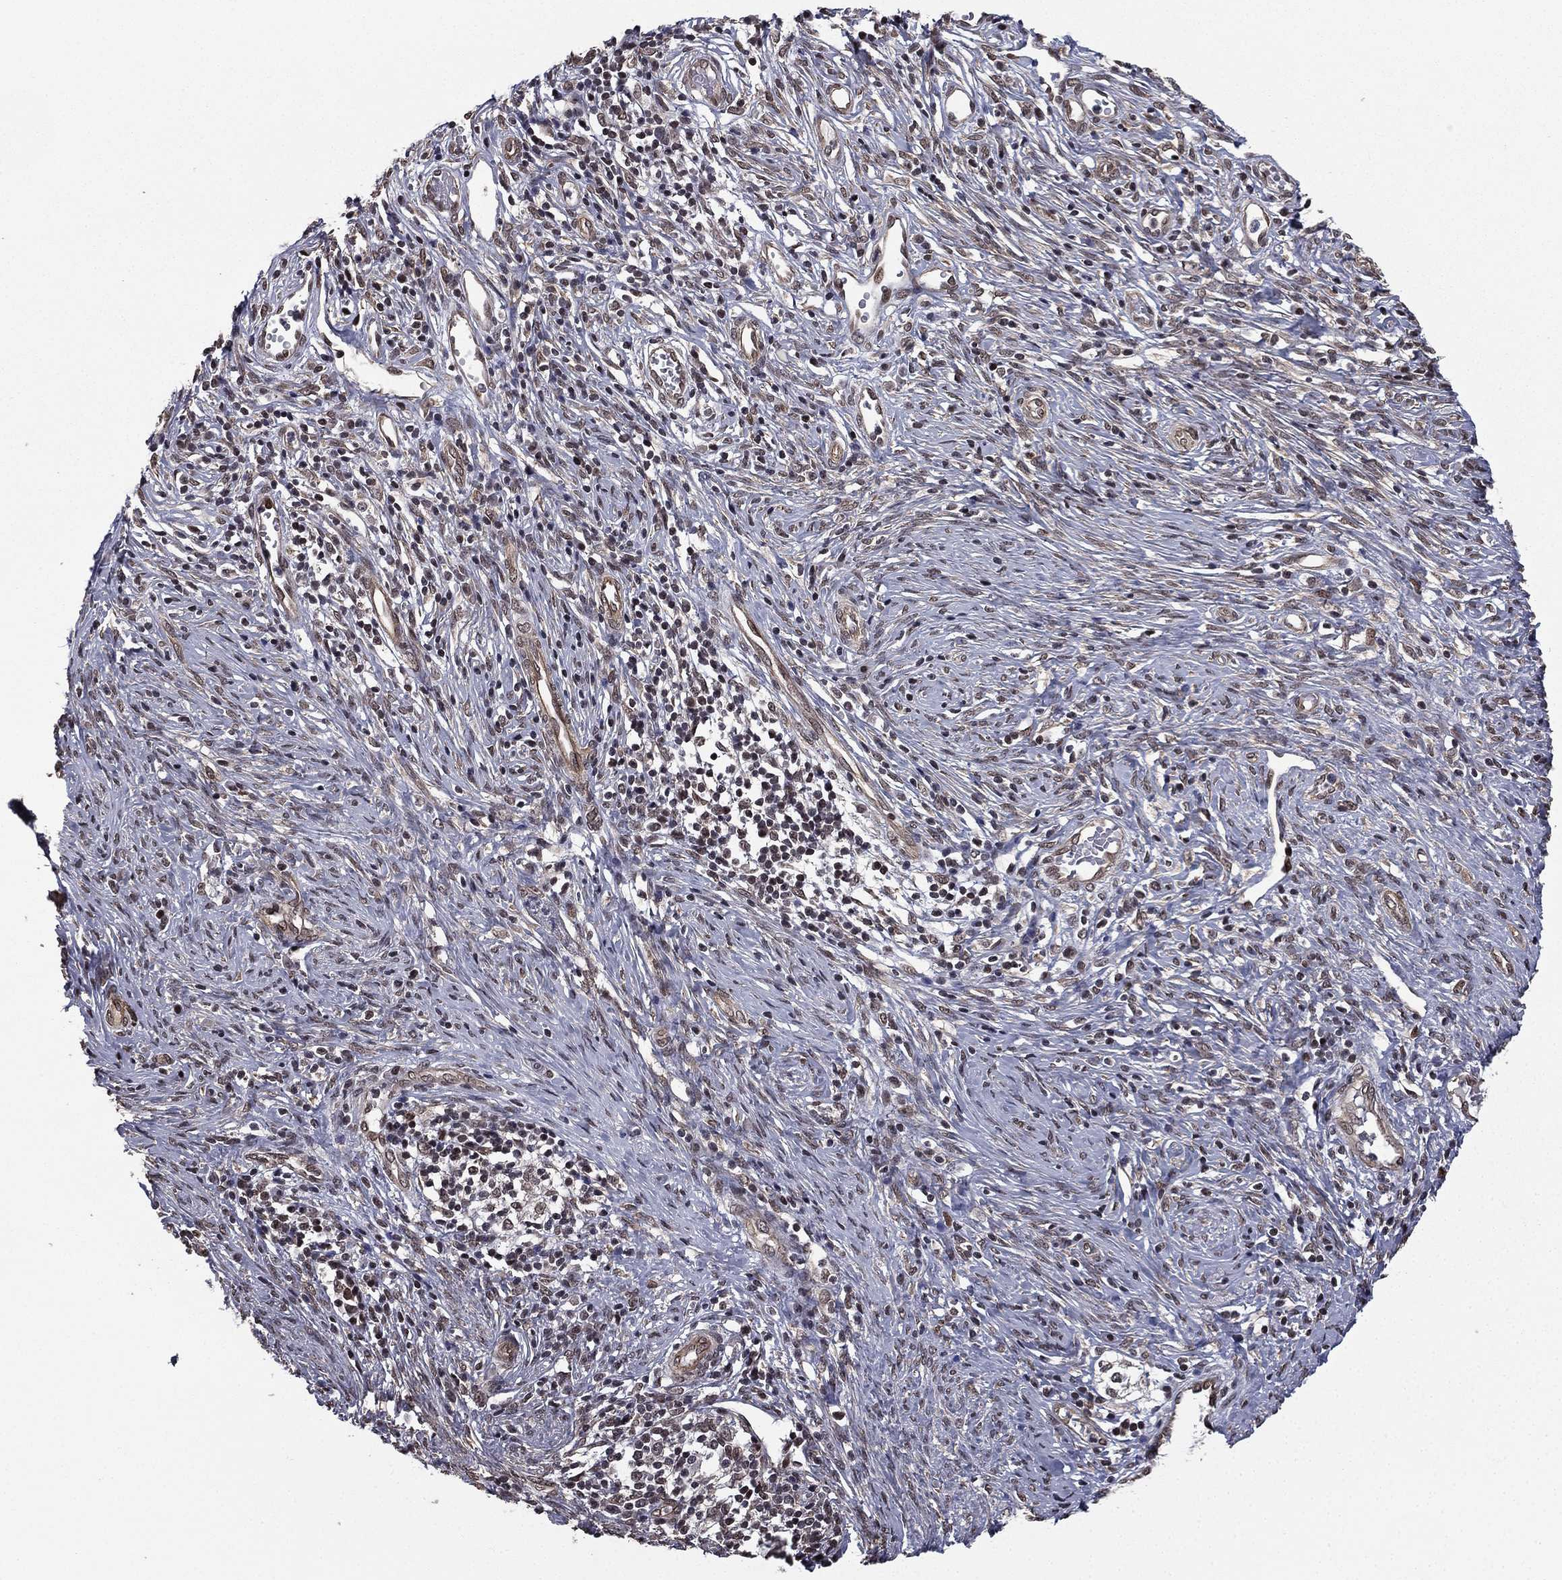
{"staining": {"intensity": "negative", "quantity": "none", "location": "none"}, "tissue": "cervical cancer", "cell_type": "Tumor cells", "image_type": "cancer", "snomed": [{"axis": "morphology", "description": "Normal tissue, NOS"}, {"axis": "morphology", "description": "Squamous cell carcinoma, NOS"}, {"axis": "topography", "description": "Cervix"}], "caption": "High power microscopy image of an immunohistochemistry (IHC) image of cervical cancer, revealing no significant staining in tumor cells. The staining is performed using DAB (3,3'-diaminobenzidine) brown chromogen with nuclei counter-stained in using hematoxylin.", "gene": "RARB", "patient": {"sex": "female", "age": 39}}